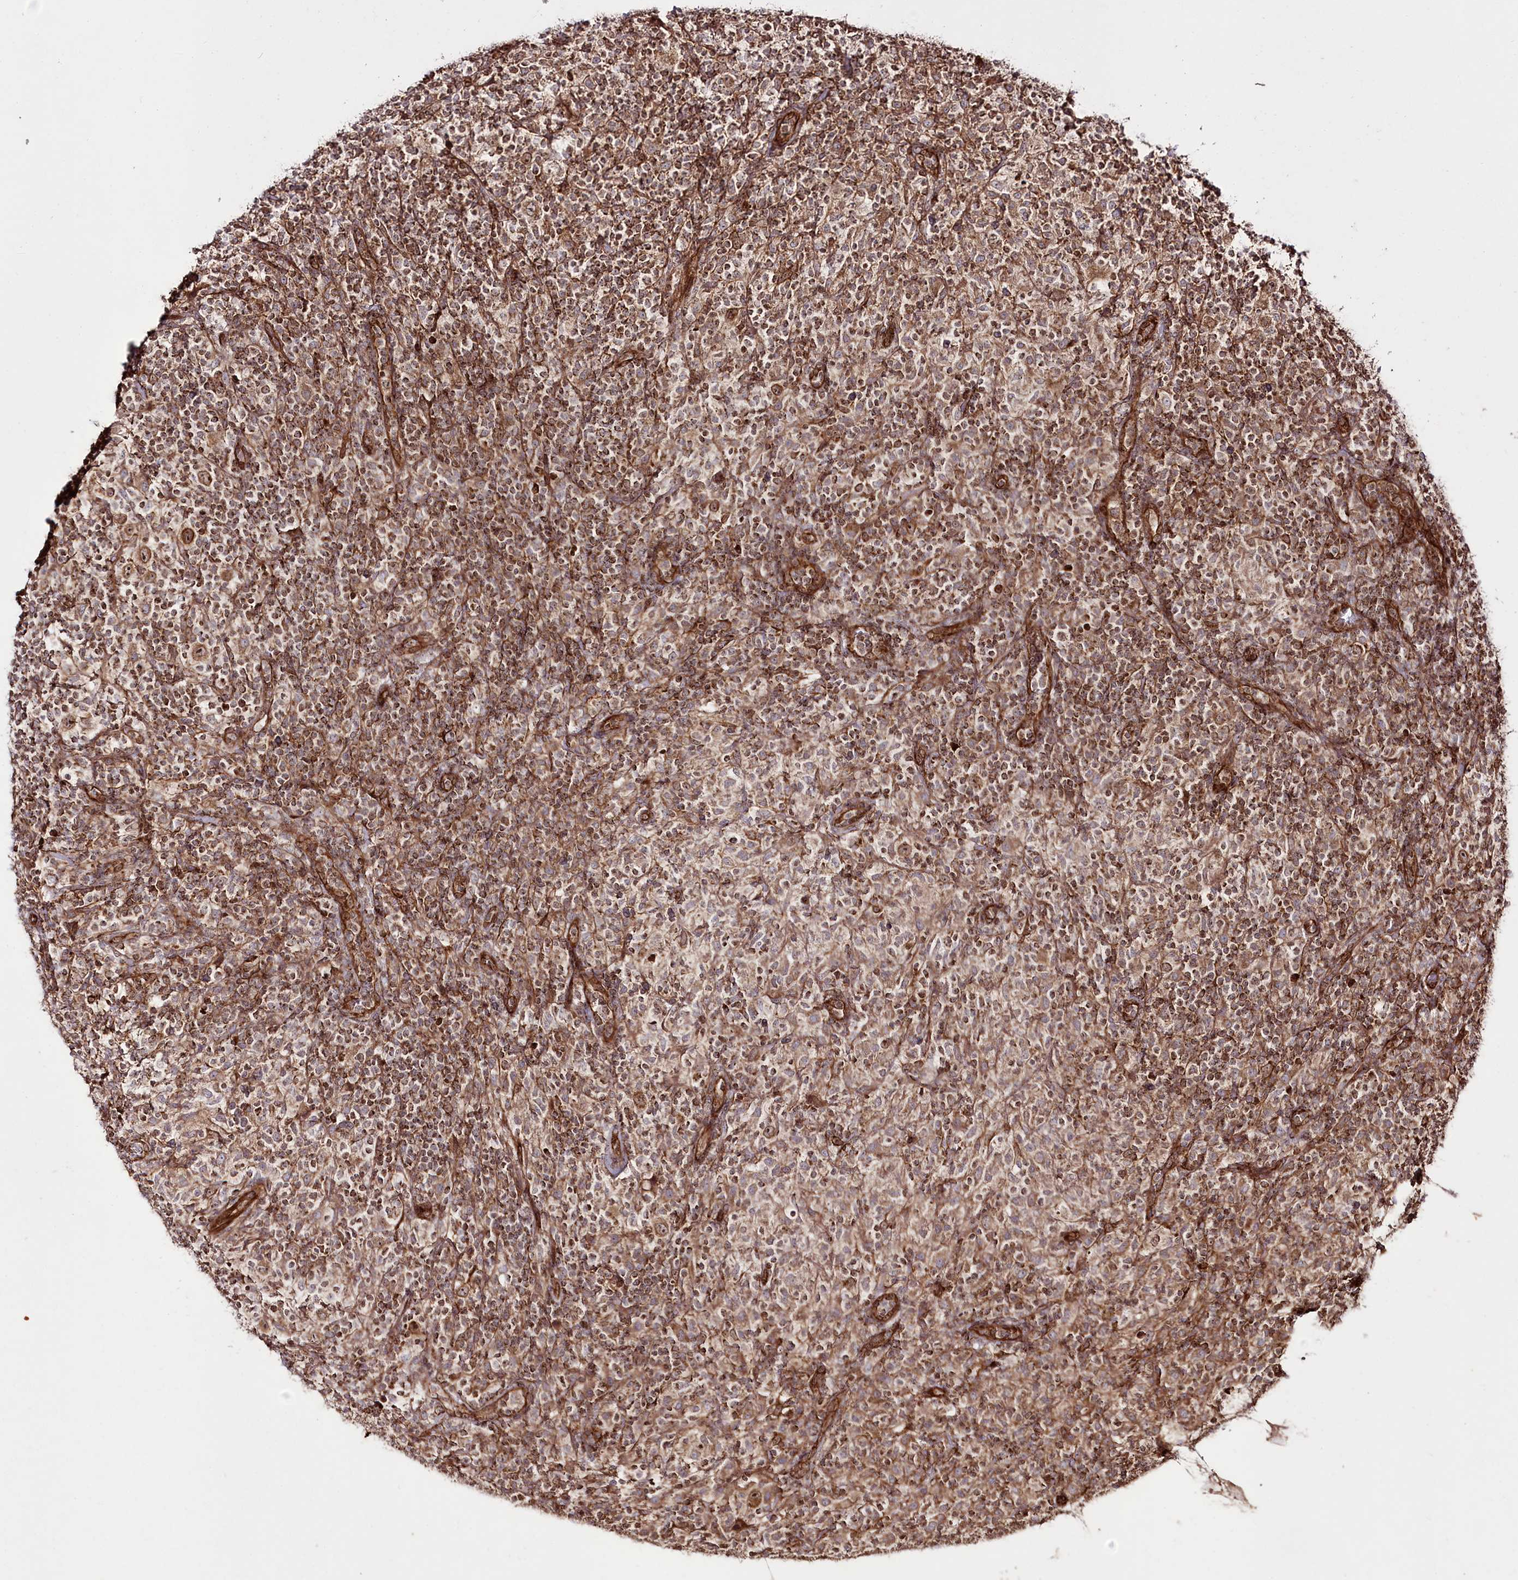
{"staining": {"intensity": "weak", "quantity": "25%-75%", "location": "cytoplasmic/membranous"}, "tissue": "lymphoma", "cell_type": "Tumor cells", "image_type": "cancer", "snomed": [{"axis": "morphology", "description": "Hodgkin's disease, NOS"}, {"axis": "topography", "description": "Lymph node"}], "caption": "Brown immunohistochemical staining in human Hodgkin's disease exhibits weak cytoplasmic/membranous positivity in about 25%-75% of tumor cells. The protein is stained brown, and the nuclei are stained in blue (DAB (3,3'-diaminobenzidine) IHC with brightfield microscopy, high magnification).", "gene": "REXO2", "patient": {"sex": "male", "age": 70}}